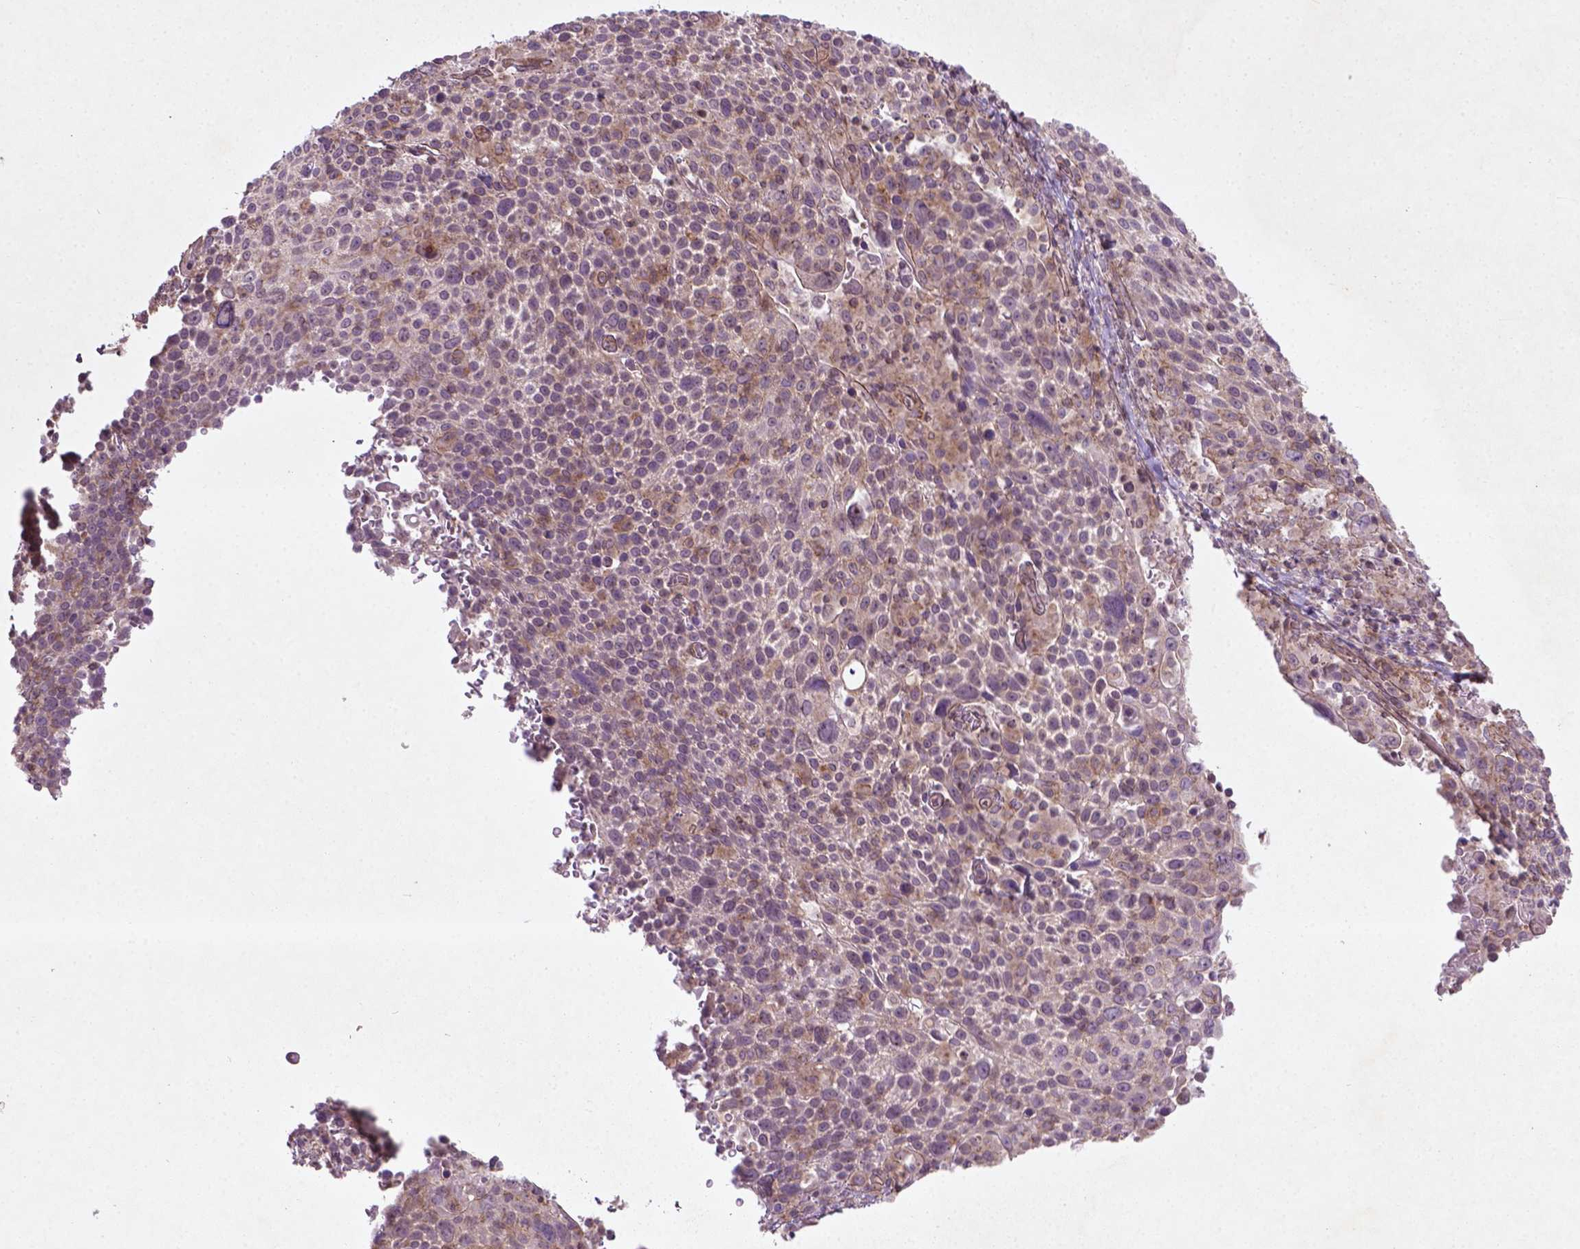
{"staining": {"intensity": "negative", "quantity": "none", "location": "none"}, "tissue": "cervical cancer", "cell_type": "Tumor cells", "image_type": "cancer", "snomed": [{"axis": "morphology", "description": "Squamous cell carcinoma, NOS"}, {"axis": "topography", "description": "Cervix"}], "caption": "Tumor cells are negative for protein expression in human cervical cancer.", "gene": "TCHP", "patient": {"sex": "female", "age": 61}}